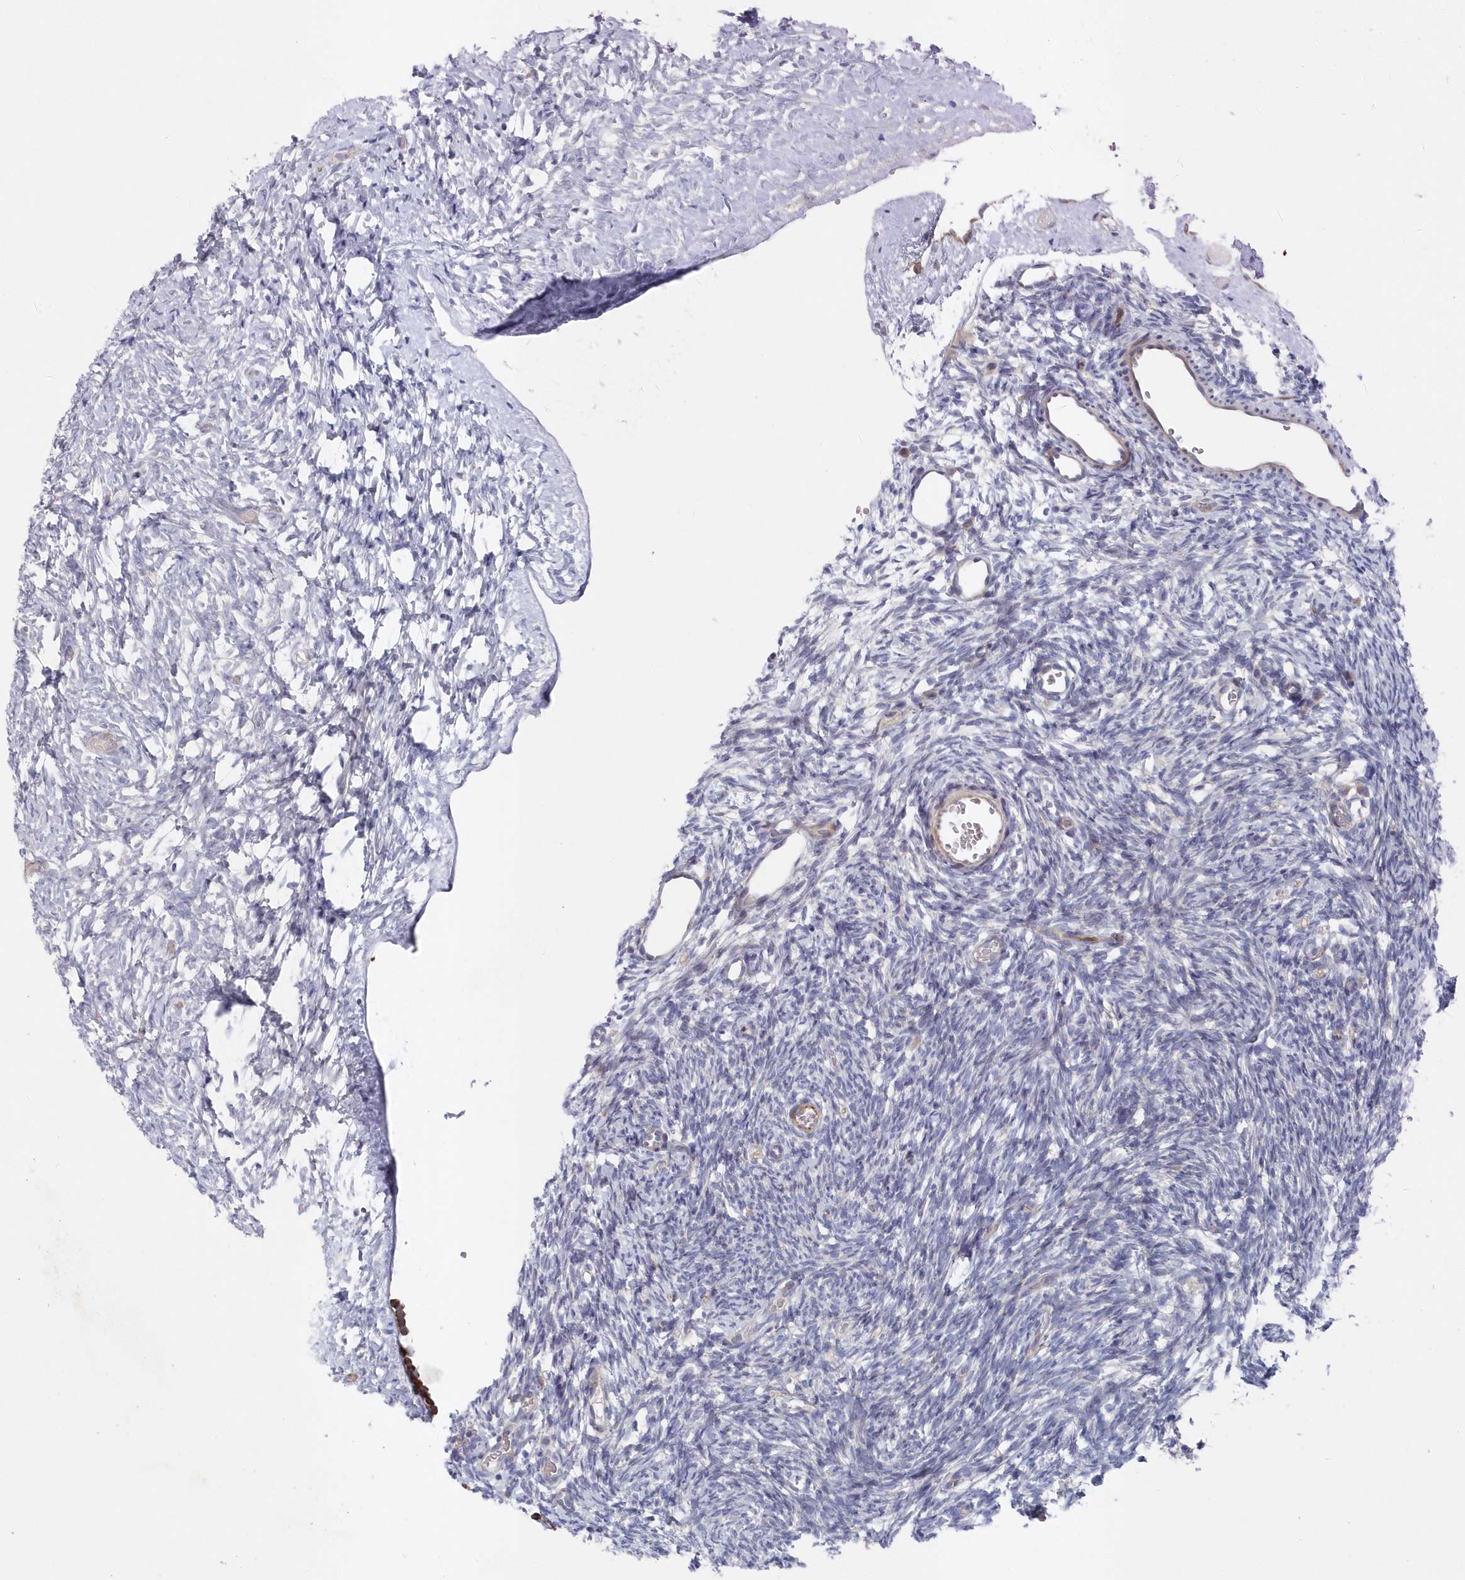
{"staining": {"intensity": "negative", "quantity": "none", "location": "none"}, "tissue": "ovary", "cell_type": "Ovarian stroma cells", "image_type": "normal", "snomed": [{"axis": "morphology", "description": "Normal tissue, NOS"}, {"axis": "topography", "description": "Ovary"}], "caption": "Benign ovary was stained to show a protein in brown. There is no significant positivity in ovarian stroma cells.", "gene": "KIAA1586", "patient": {"sex": "female", "age": 35}}